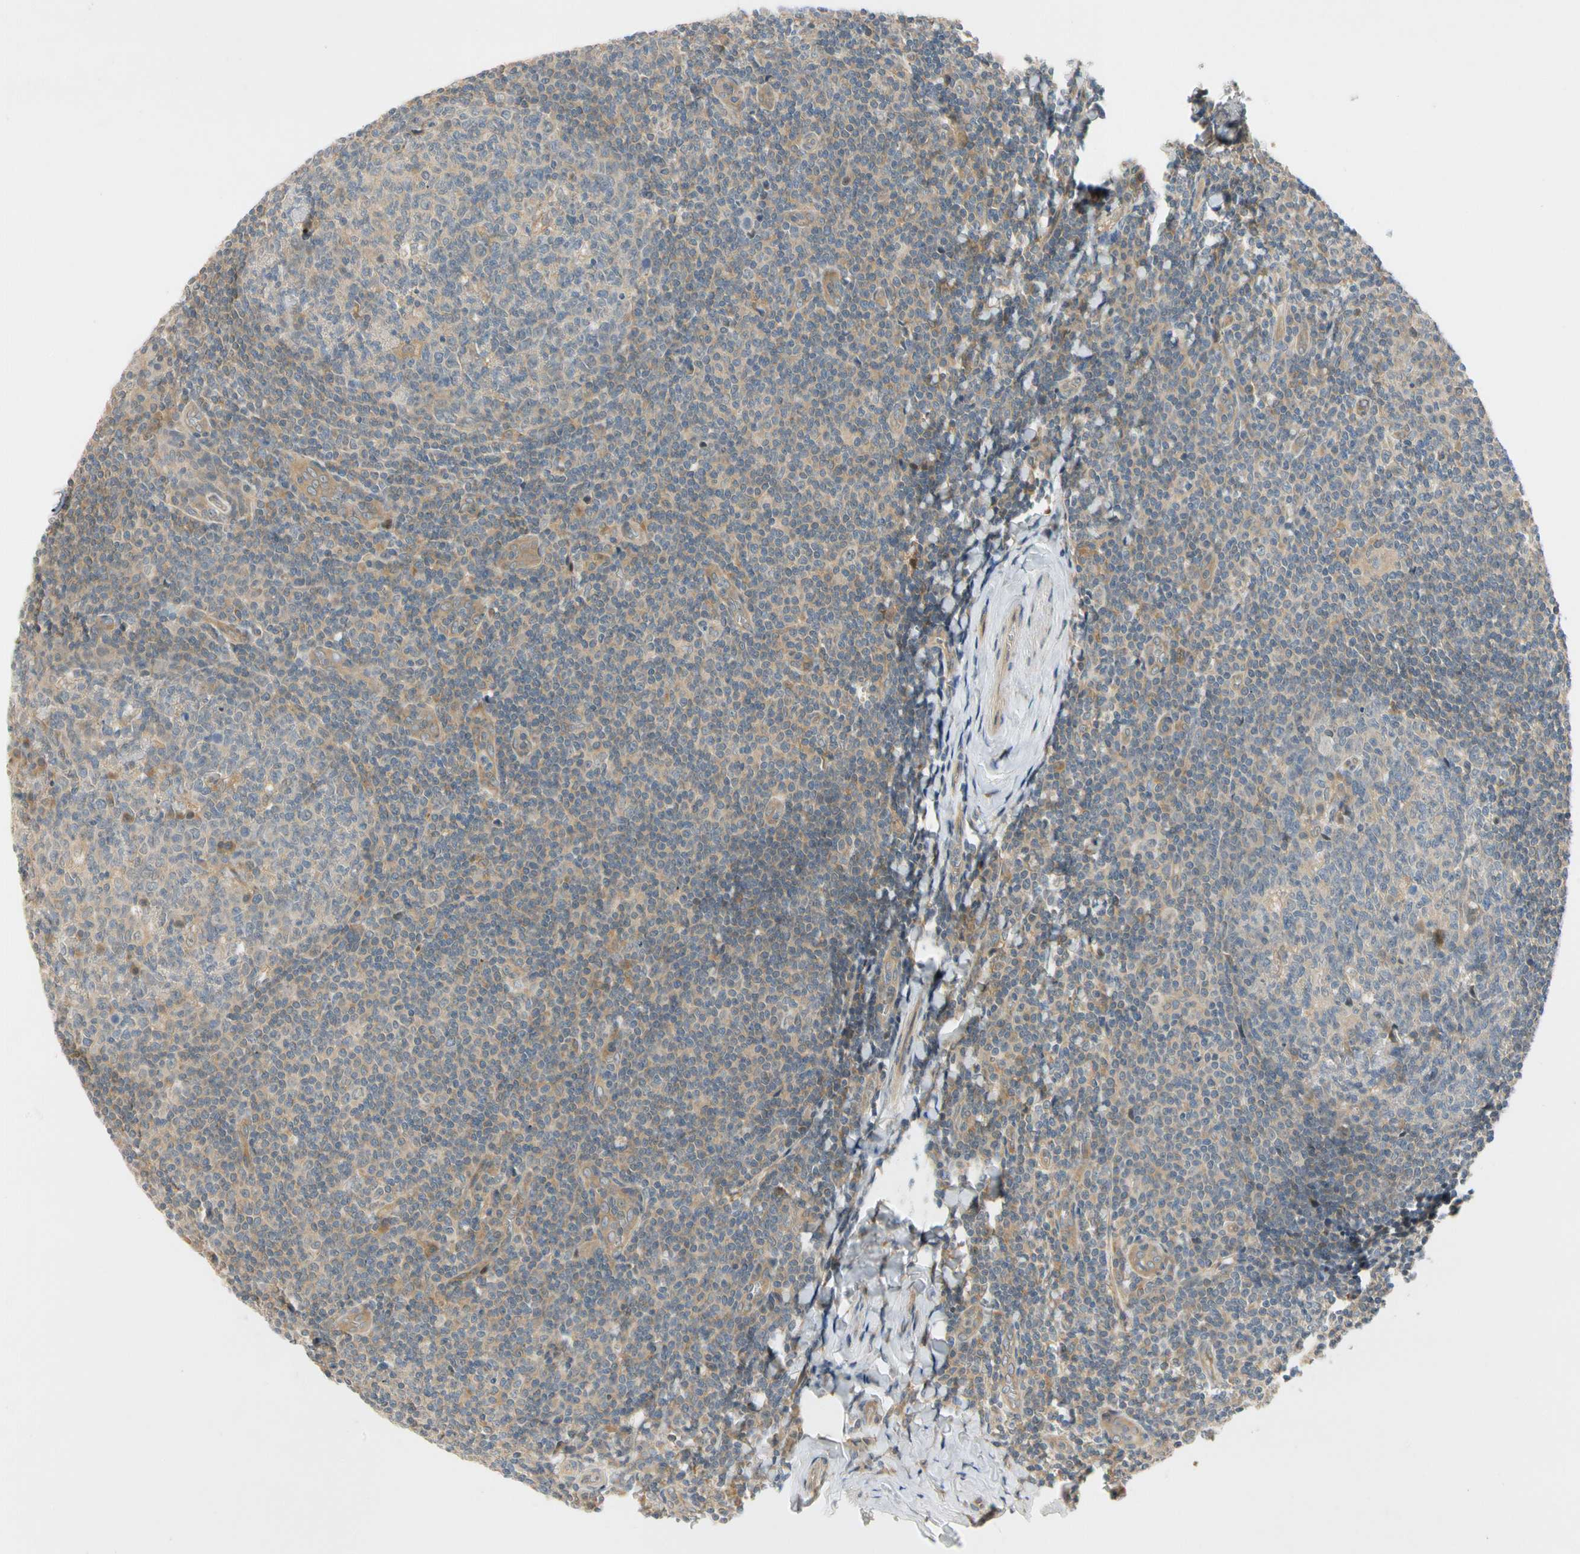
{"staining": {"intensity": "weak", "quantity": "25%-75%", "location": "cytoplasmic/membranous"}, "tissue": "tonsil", "cell_type": "Germinal center cells", "image_type": "normal", "snomed": [{"axis": "morphology", "description": "Normal tissue, NOS"}, {"axis": "topography", "description": "Tonsil"}], "caption": "Immunohistochemistry histopathology image of normal tonsil stained for a protein (brown), which displays low levels of weak cytoplasmic/membranous staining in approximately 25%-75% of germinal center cells.", "gene": "GATD1", "patient": {"sex": "male", "age": 31}}